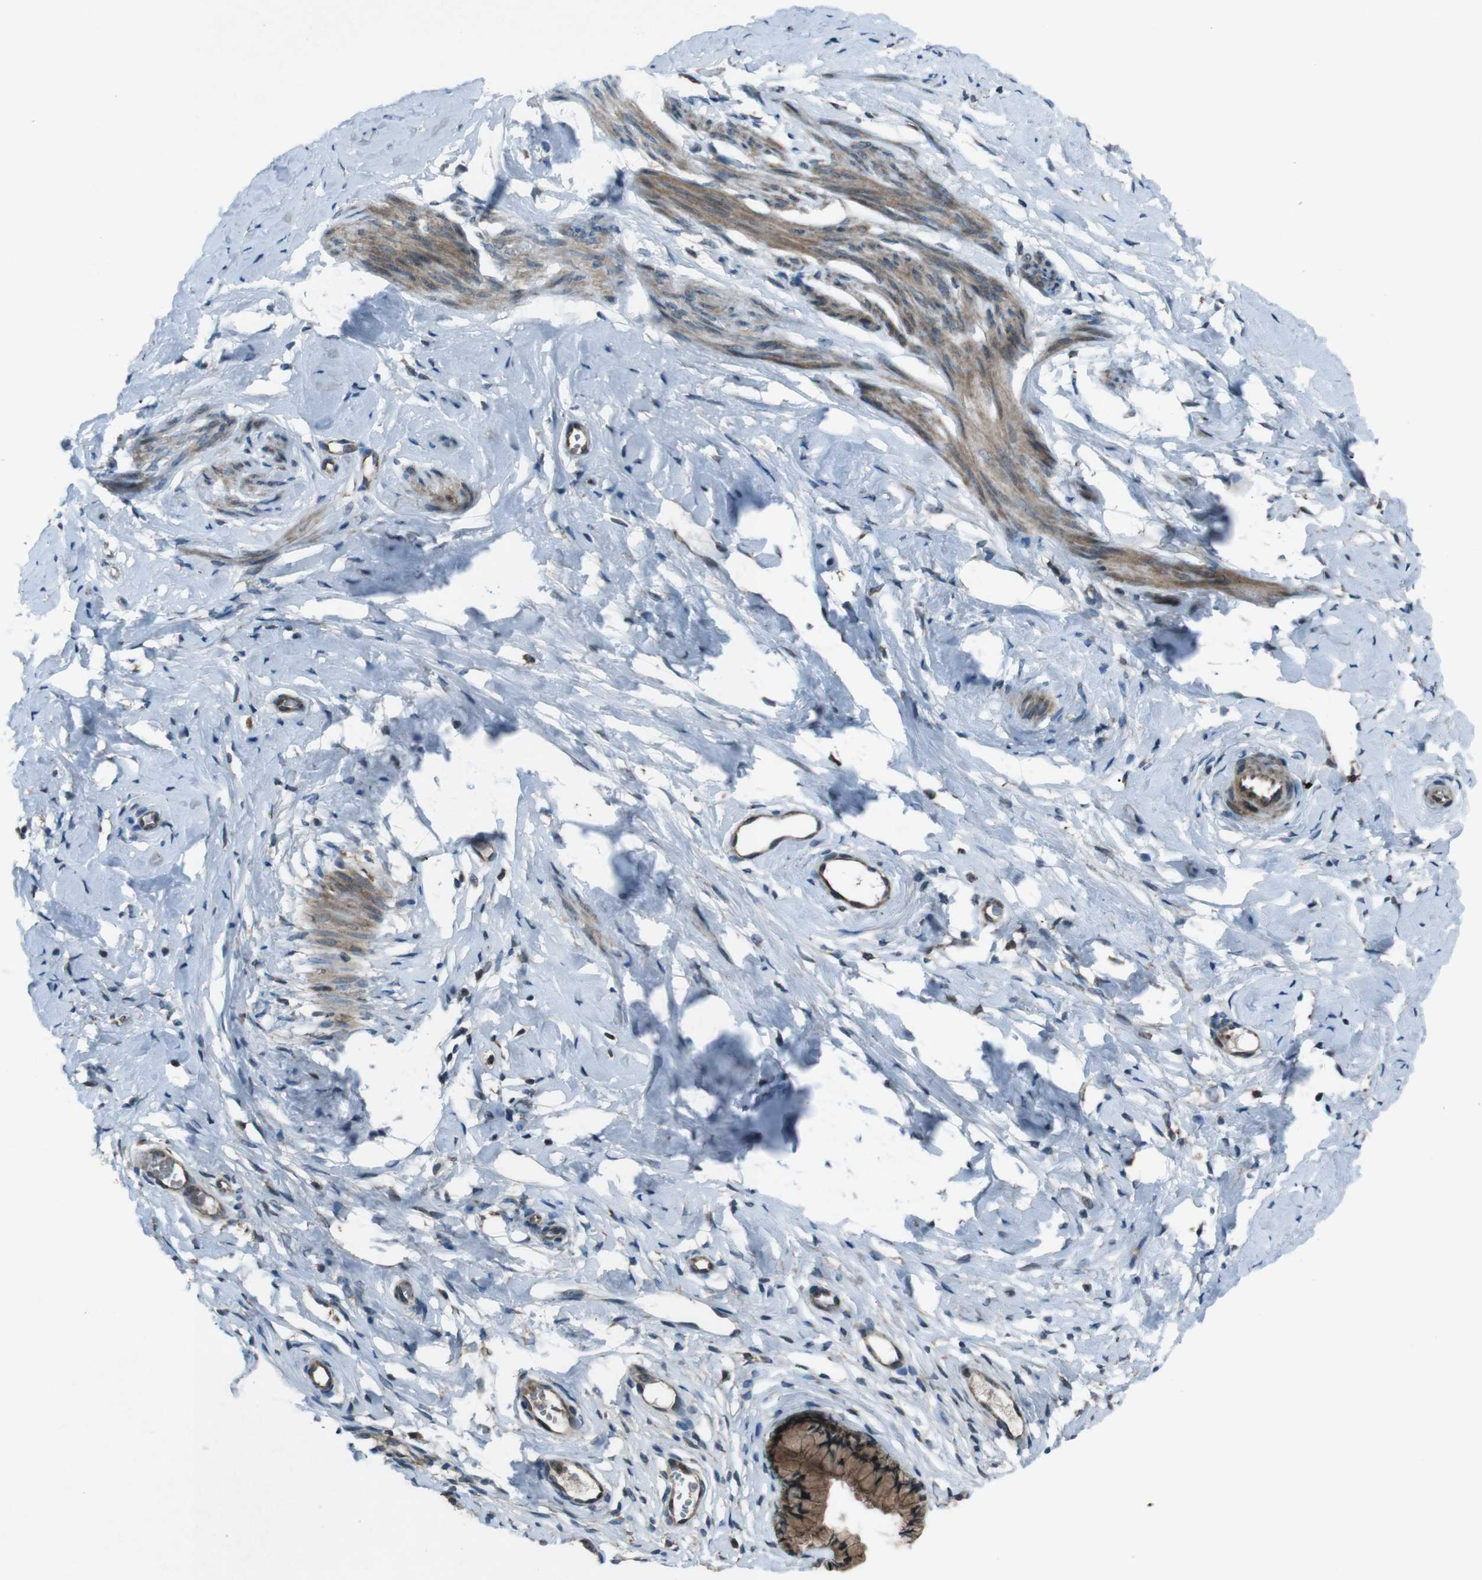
{"staining": {"intensity": "moderate", "quantity": ">75%", "location": "cytoplasmic/membranous"}, "tissue": "cervix", "cell_type": "Glandular cells", "image_type": "normal", "snomed": [{"axis": "morphology", "description": "Normal tissue, NOS"}, {"axis": "topography", "description": "Cervix"}], "caption": "Immunohistochemistry (IHC) staining of benign cervix, which exhibits medium levels of moderate cytoplasmic/membranous positivity in about >75% of glandular cells indicating moderate cytoplasmic/membranous protein positivity. The staining was performed using DAB (3,3'-diaminobenzidine) (brown) for protein detection and nuclei were counterstained in hematoxylin (blue).", "gene": "SLC27A4", "patient": {"sex": "female", "age": 65}}